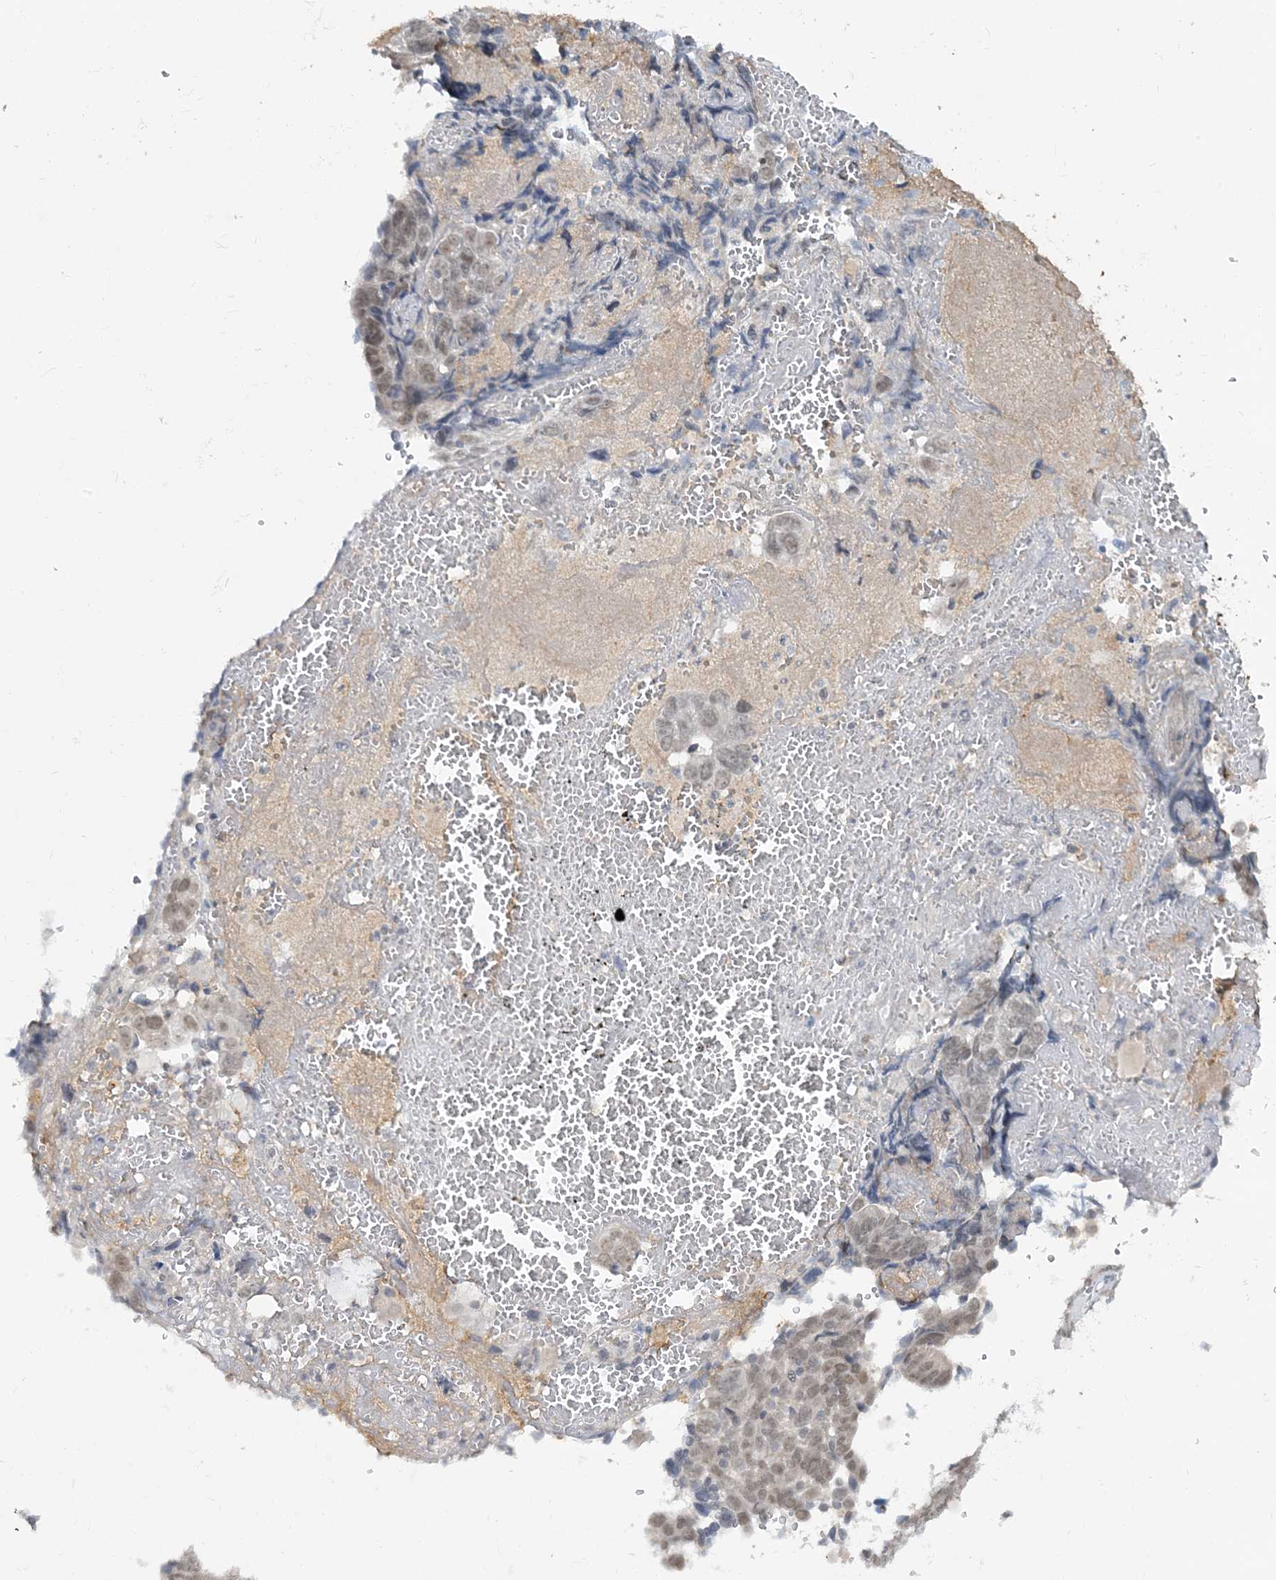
{"staining": {"intensity": "weak", "quantity": ">75%", "location": "nuclear"}, "tissue": "ovarian cancer", "cell_type": "Tumor cells", "image_type": "cancer", "snomed": [{"axis": "morphology", "description": "Cystadenocarcinoma, serous, NOS"}, {"axis": "topography", "description": "Ovary"}], "caption": "This is a micrograph of immunohistochemistry staining of ovarian serous cystadenocarcinoma, which shows weak staining in the nuclear of tumor cells.", "gene": "LEXM", "patient": {"sex": "female", "age": 79}}